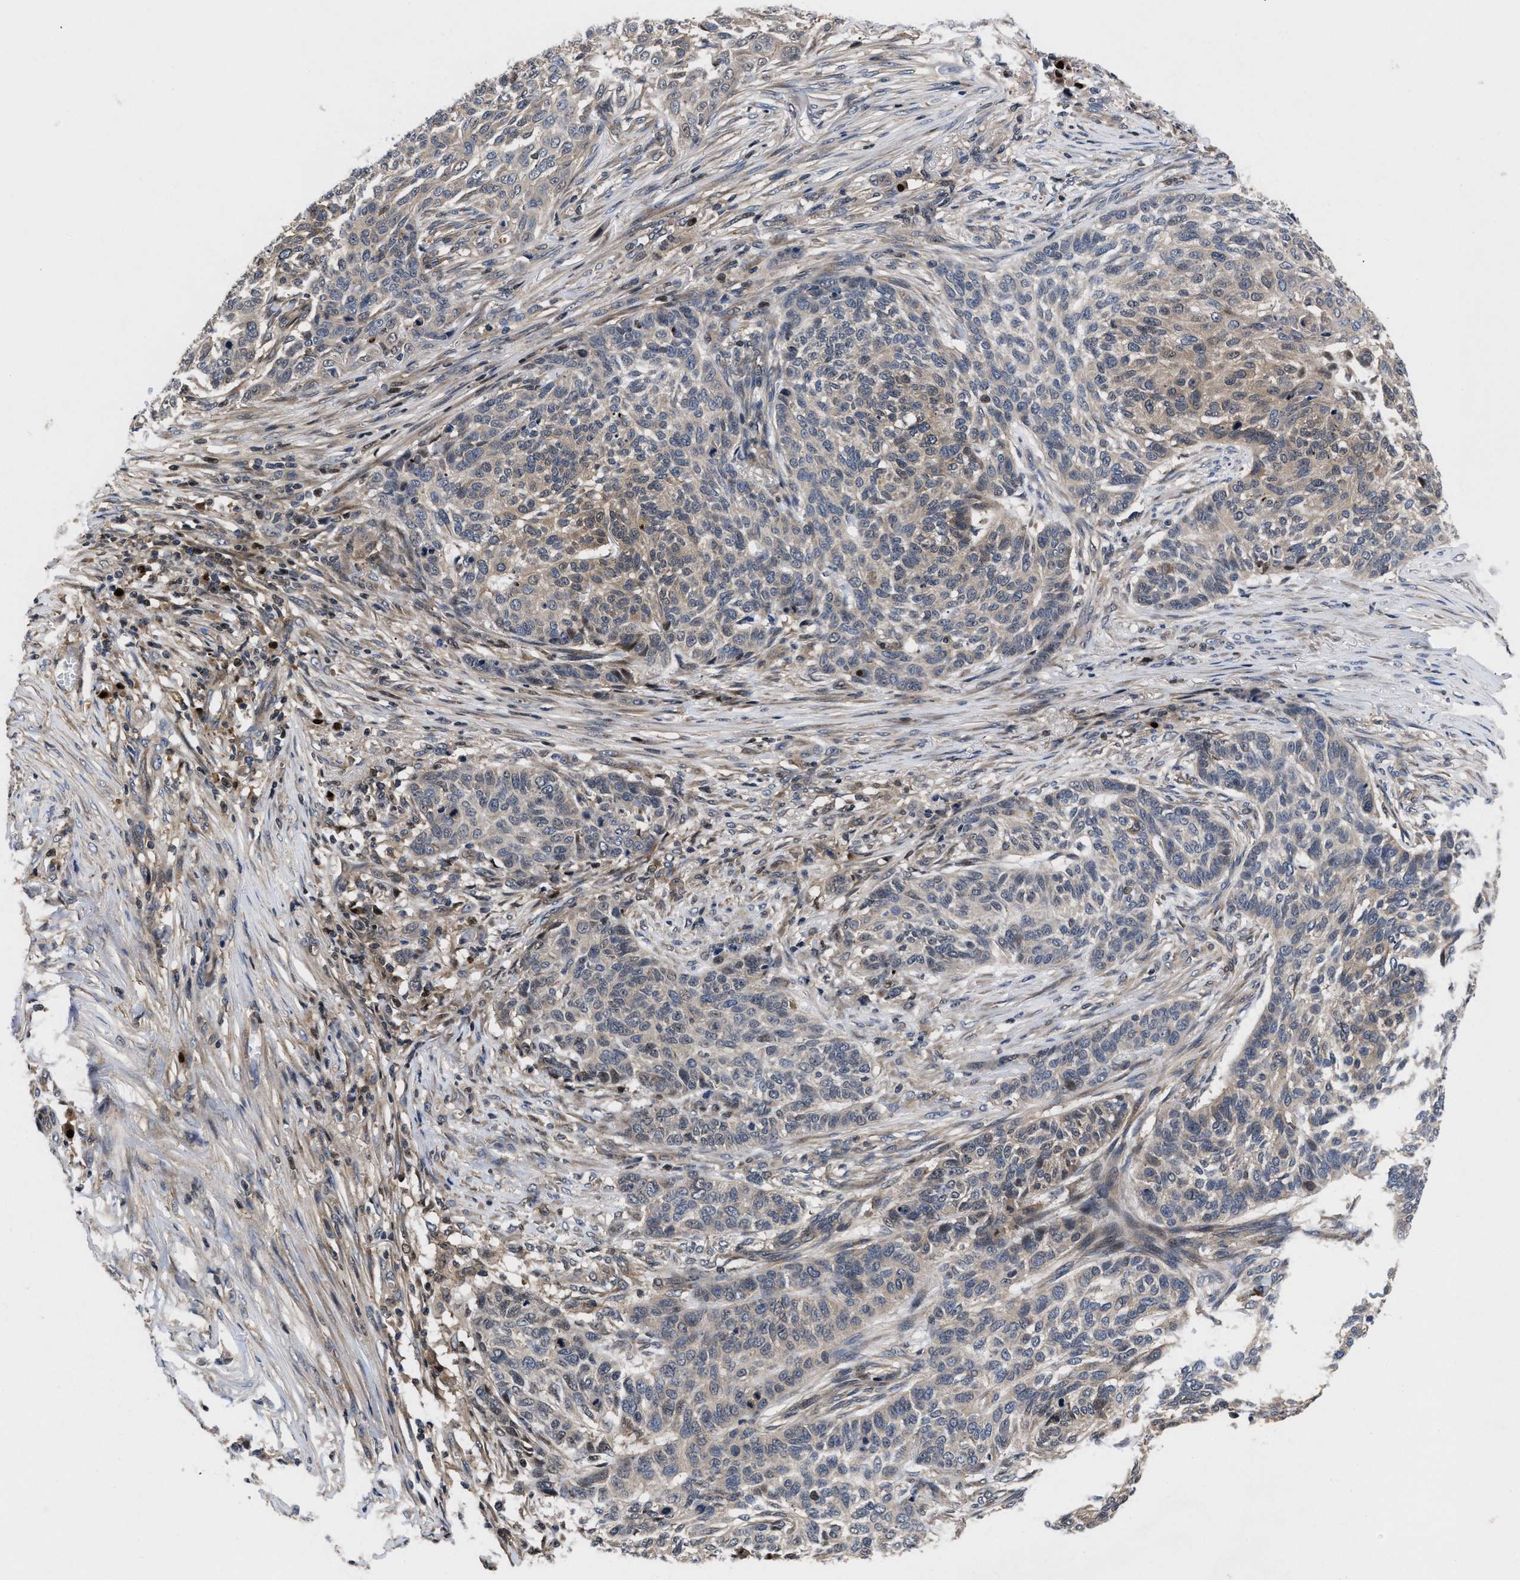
{"staining": {"intensity": "weak", "quantity": "<25%", "location": "cytoplasmic/membranous"}, "tissue": "skin cancer", "cell_type": "Tumor cells", "image_type": "cancer", "snomed": [{"axis": "morphology", "description": "Basal cell carcinoma"}, {"axis": "topography", "description": "Skin"}], "caption": "This is an immunohistochemistry image of human basal cell carcinoma (skin). There is no staining in tumor cells.", "gene": "FAM200A", "patient": {"sex": "male", "age": 85}}